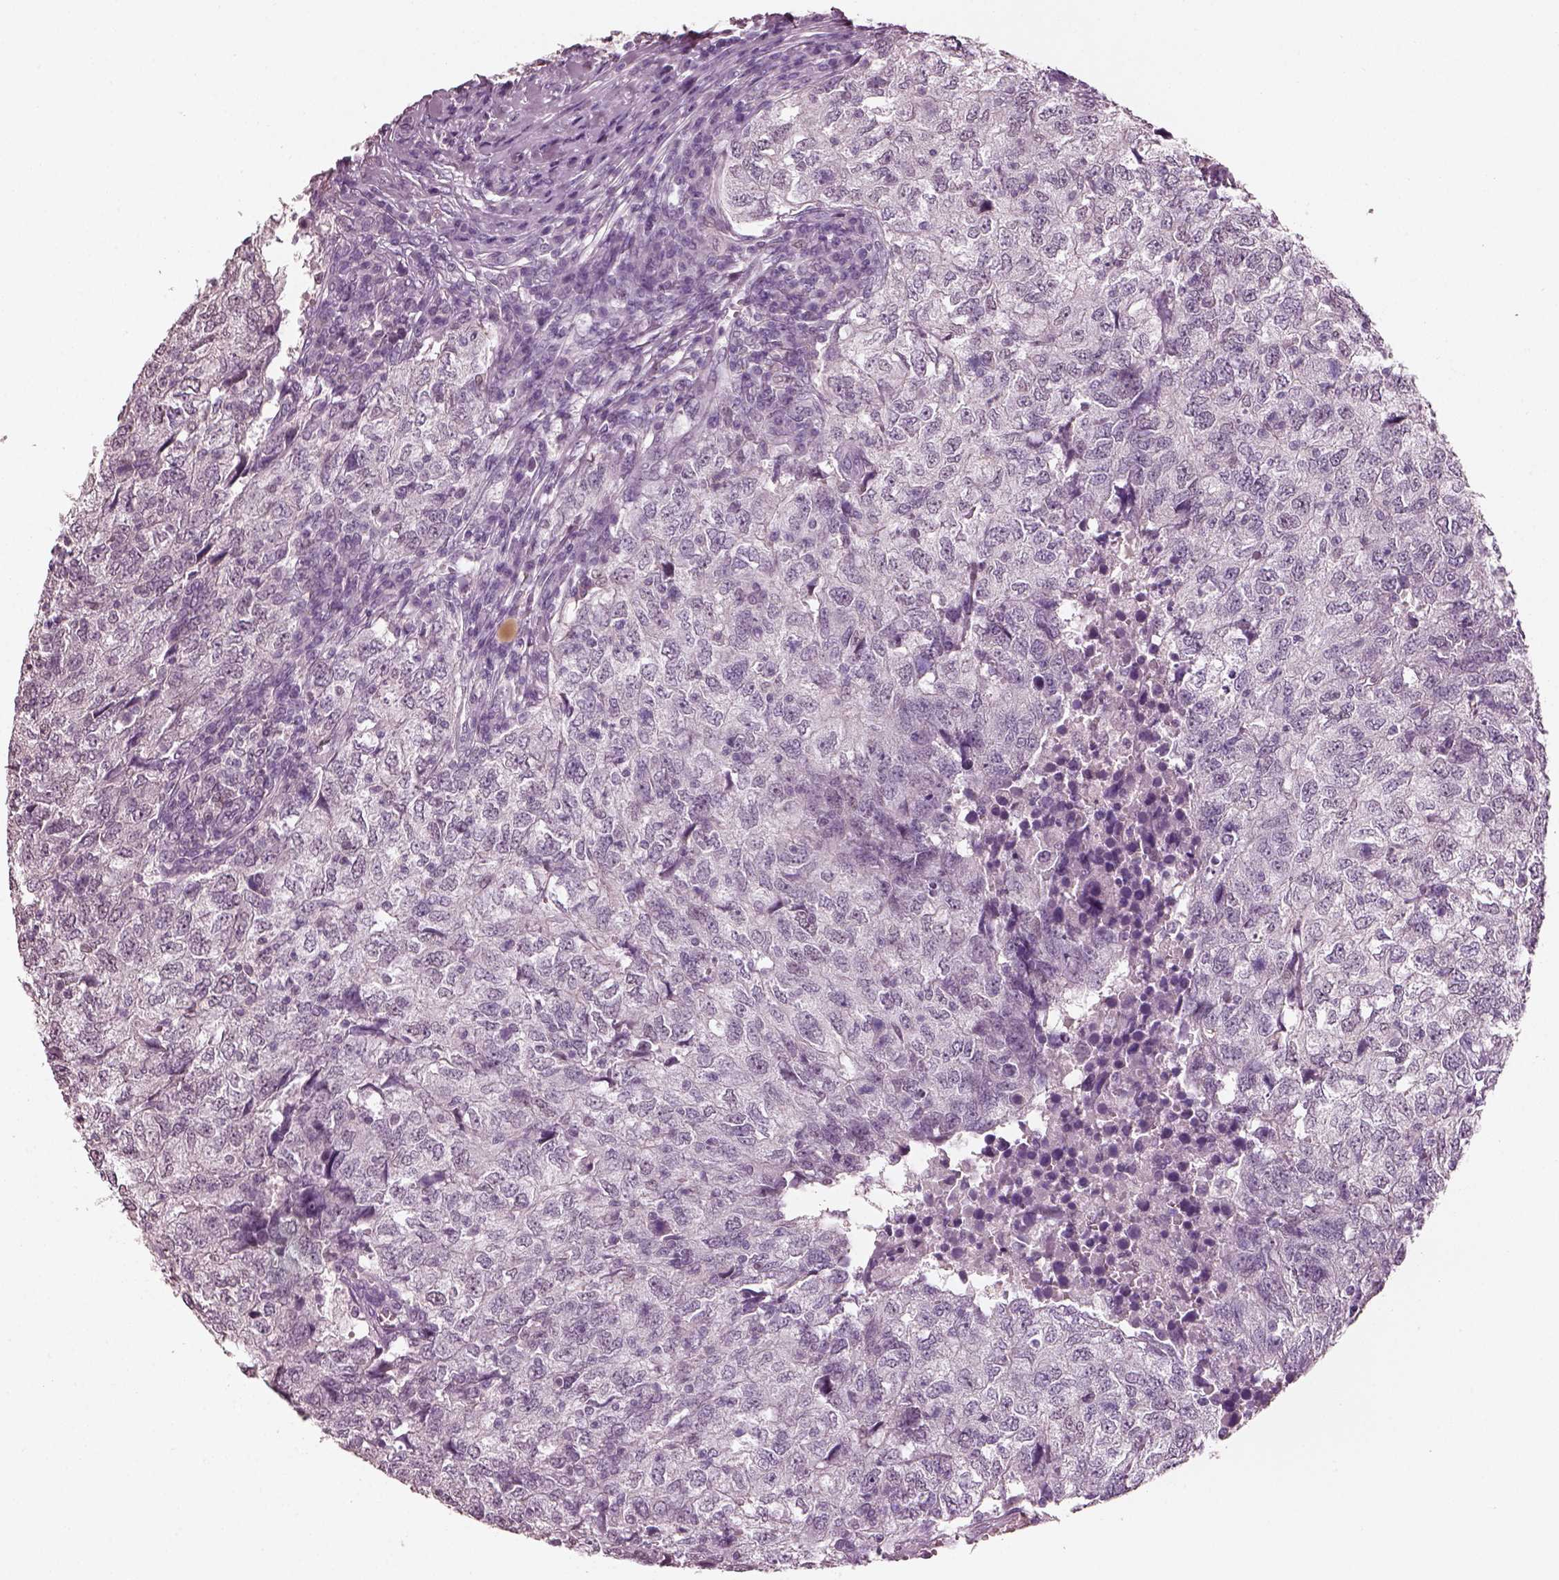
{"staining": {"intensity": "negative", "quantity": "none", "location": "none"}, "tissue": "breast cancer", "cell_type": "Tumor cells", "image_type": "cancer", "snomed": [{"axis": "morphology", "description": "Duct carcinoma"}, {"axis": "topography", "description": "Breast"}], "caption": "A high-resolution photomicrograph shows immunohistochemistry staining of breast cancer, which reveals no significant expression in tumor cells.", "gene": "ELSPBP1", "patient": {"sex": "female", "age": 30}}